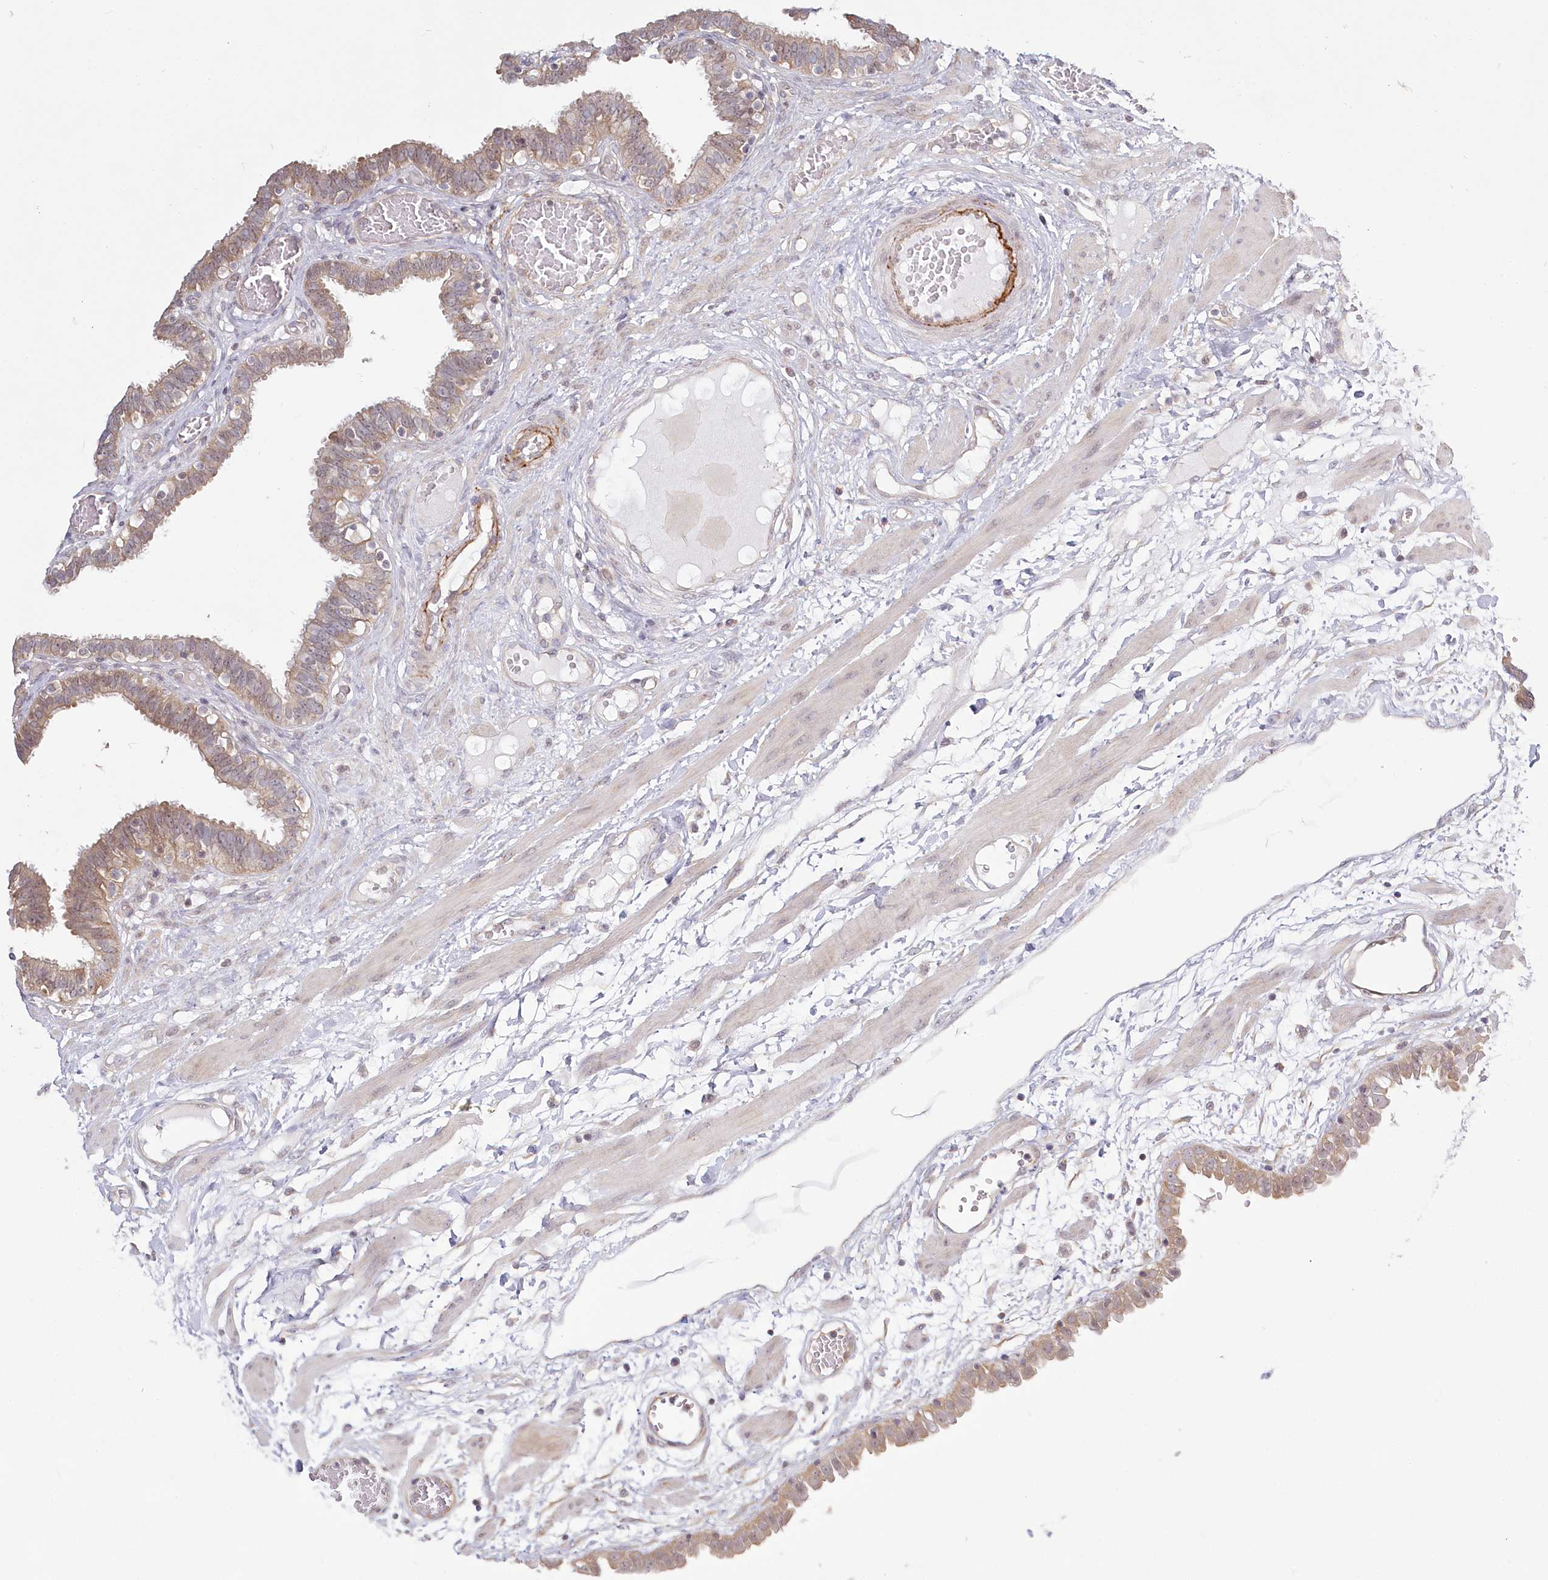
{"staining": {"intensity": "weak", "quantity": ">75%", "location": "cytoplasmic/membranous"}, "tissue": "fallopian tube", "cell_type": "Glandular cells", "image_type": "normal", "snomed": [{"axis": "morphology", "description": "Normal tissue, NOS"}, {"axis": "topography", "description": "Fallopian tube"}, {"axis": "topography", "description": "Placenta"}], "caption": "Protein expression analysis of normal fallopian tube displays weak cytoplasmic/membranous positivity in approximately >75% of glandular cells. Using DAB (3,3'-diaminobenzidine) (brown) and hematoxylin (blue) stains, captured at high magnification using brightfield microscopy.", "gene": "SPINK13", "patient": {"sex": "female", "age": 32}}